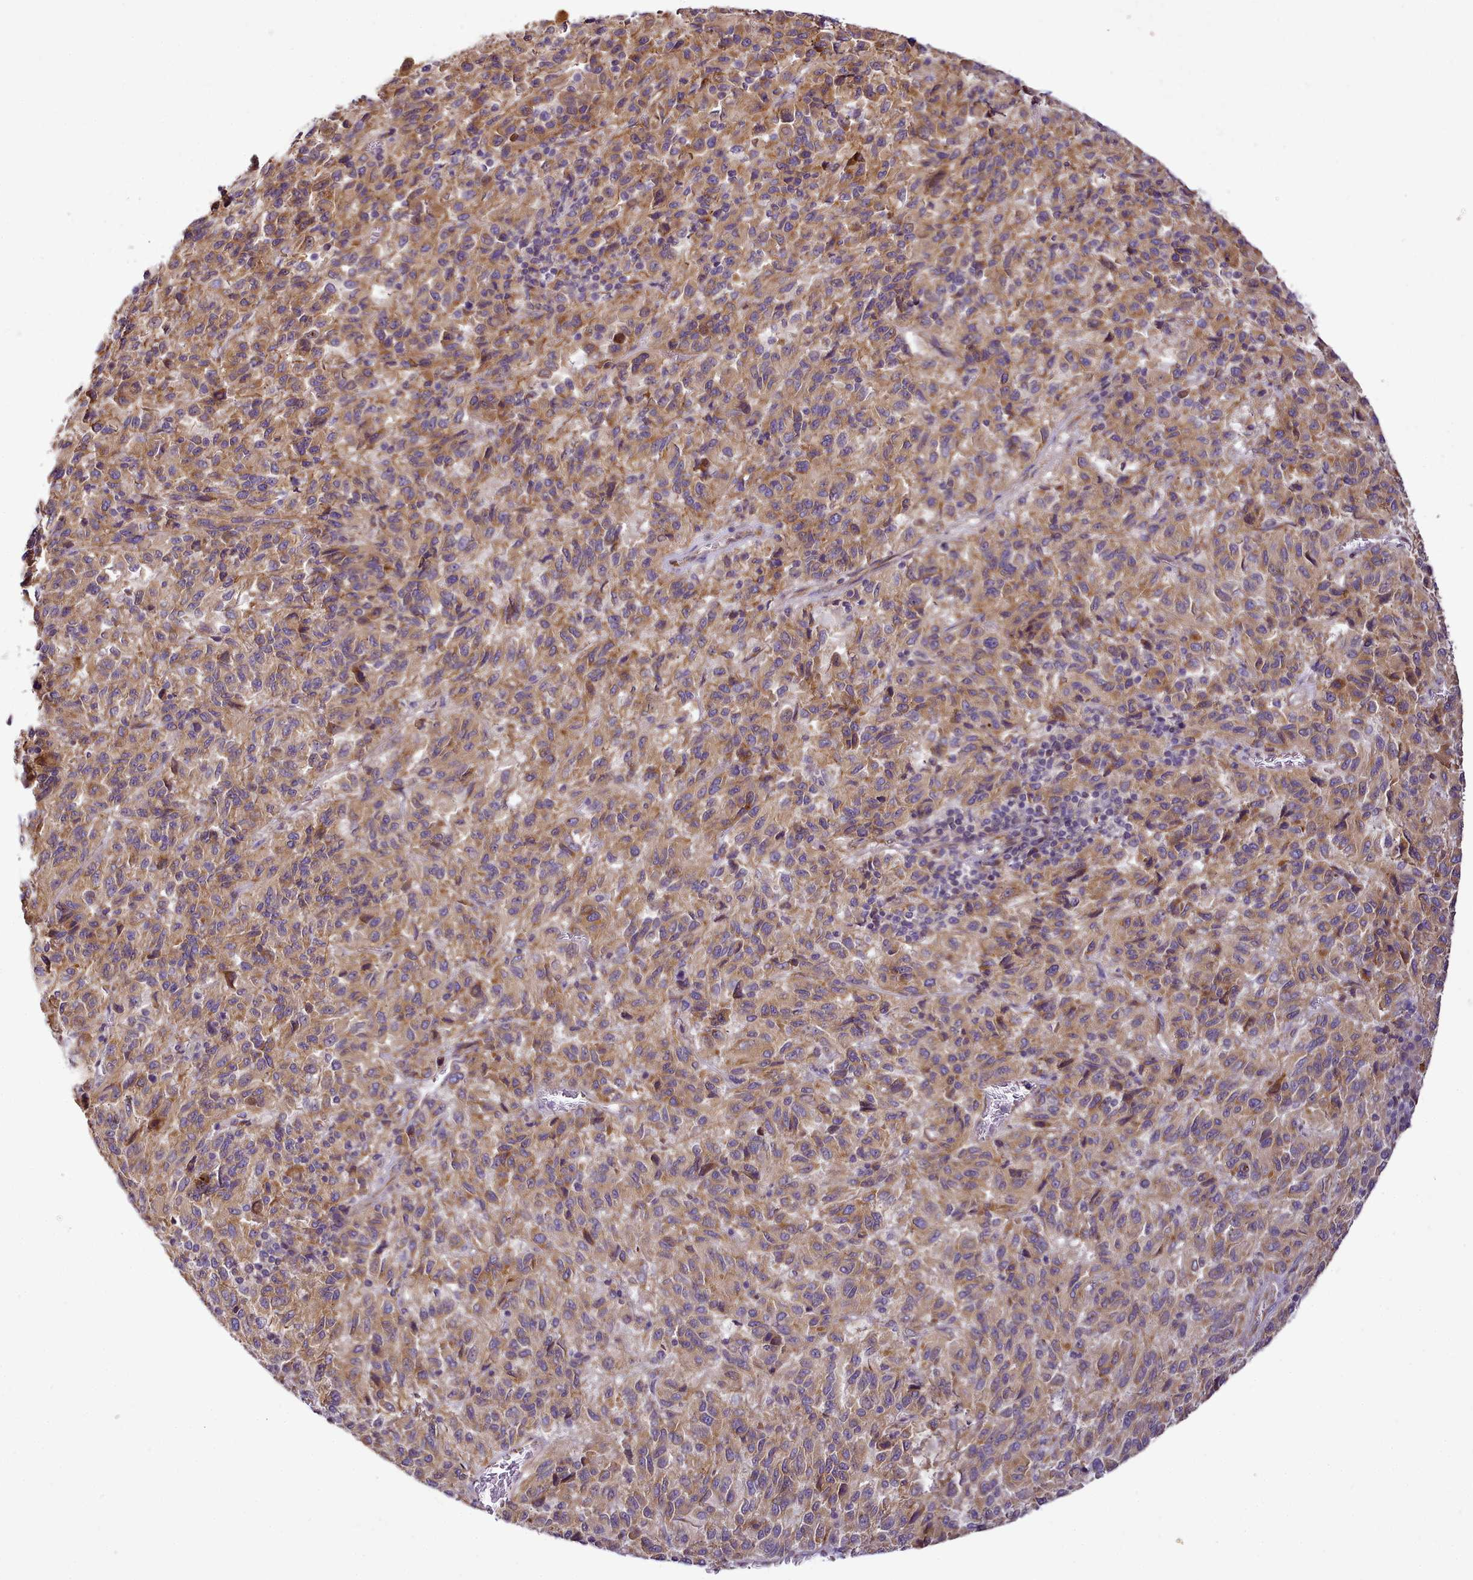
{"staining": {"intensity": "weak", "quantity": ">75%", "location": "cytoplasmic/membranous"}, "tissue": "melanoma", "cell_type": "Tumor cells", "image_type": "cancer", "snomed": [{"axis": "morphology", "description": "Malignant melanoma, Metastatic site"}, {"axis": "topography", "description": "Lung"}], "caption": "A photomicrograph of human malignant melanoma (metastatic site) stained for a protein shows weak cytoplasmic/membranous brown staining in tumor cells.", "gene": "NBPF1", "patient": {"sex": "male", "age": 64}}